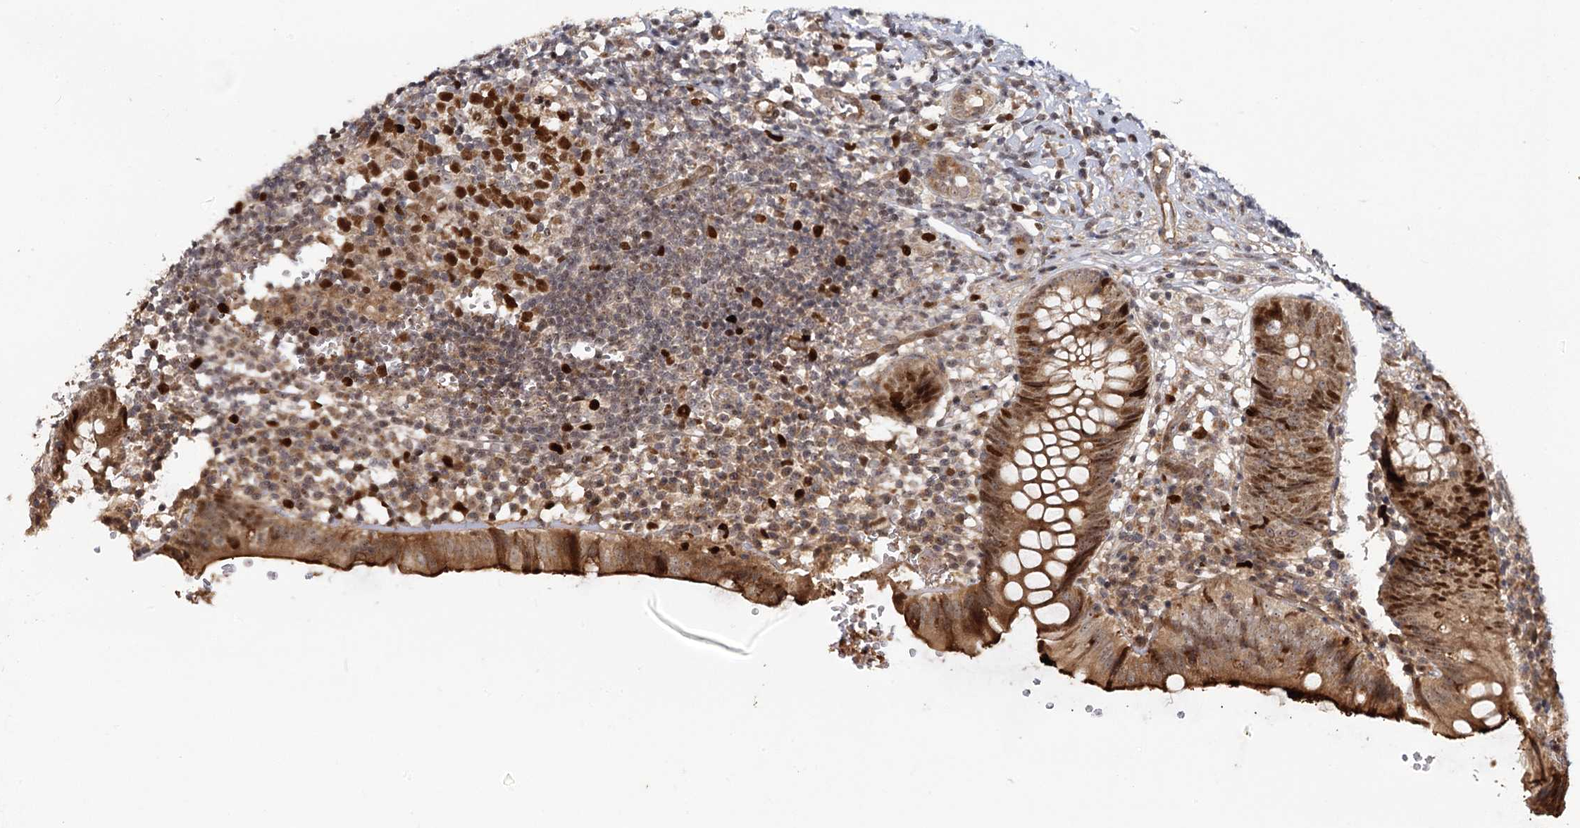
{"staining": {"intensity": "moderate", "quantity": ">75%", "location": "cytoplasmic/membranous,nuclear"}, "tissue": "appendix", "cell_type": "Glandular cells", "image_type": "normal", "snomed": [{"axis": "morphology", "description": "Normal tissue, NOS"}, {"axis": "topography", "description": "Appendix"}], "caption": "Brown immunohistochemical staining in unremarkable appendix shows moderate cytoplasmic/membranous,nuclear staining in about >75% of glandular cells. Nuclei are stained in blue.", "gene": "PIK3C2A", "patient": {"sex": "male", "age": 8}}